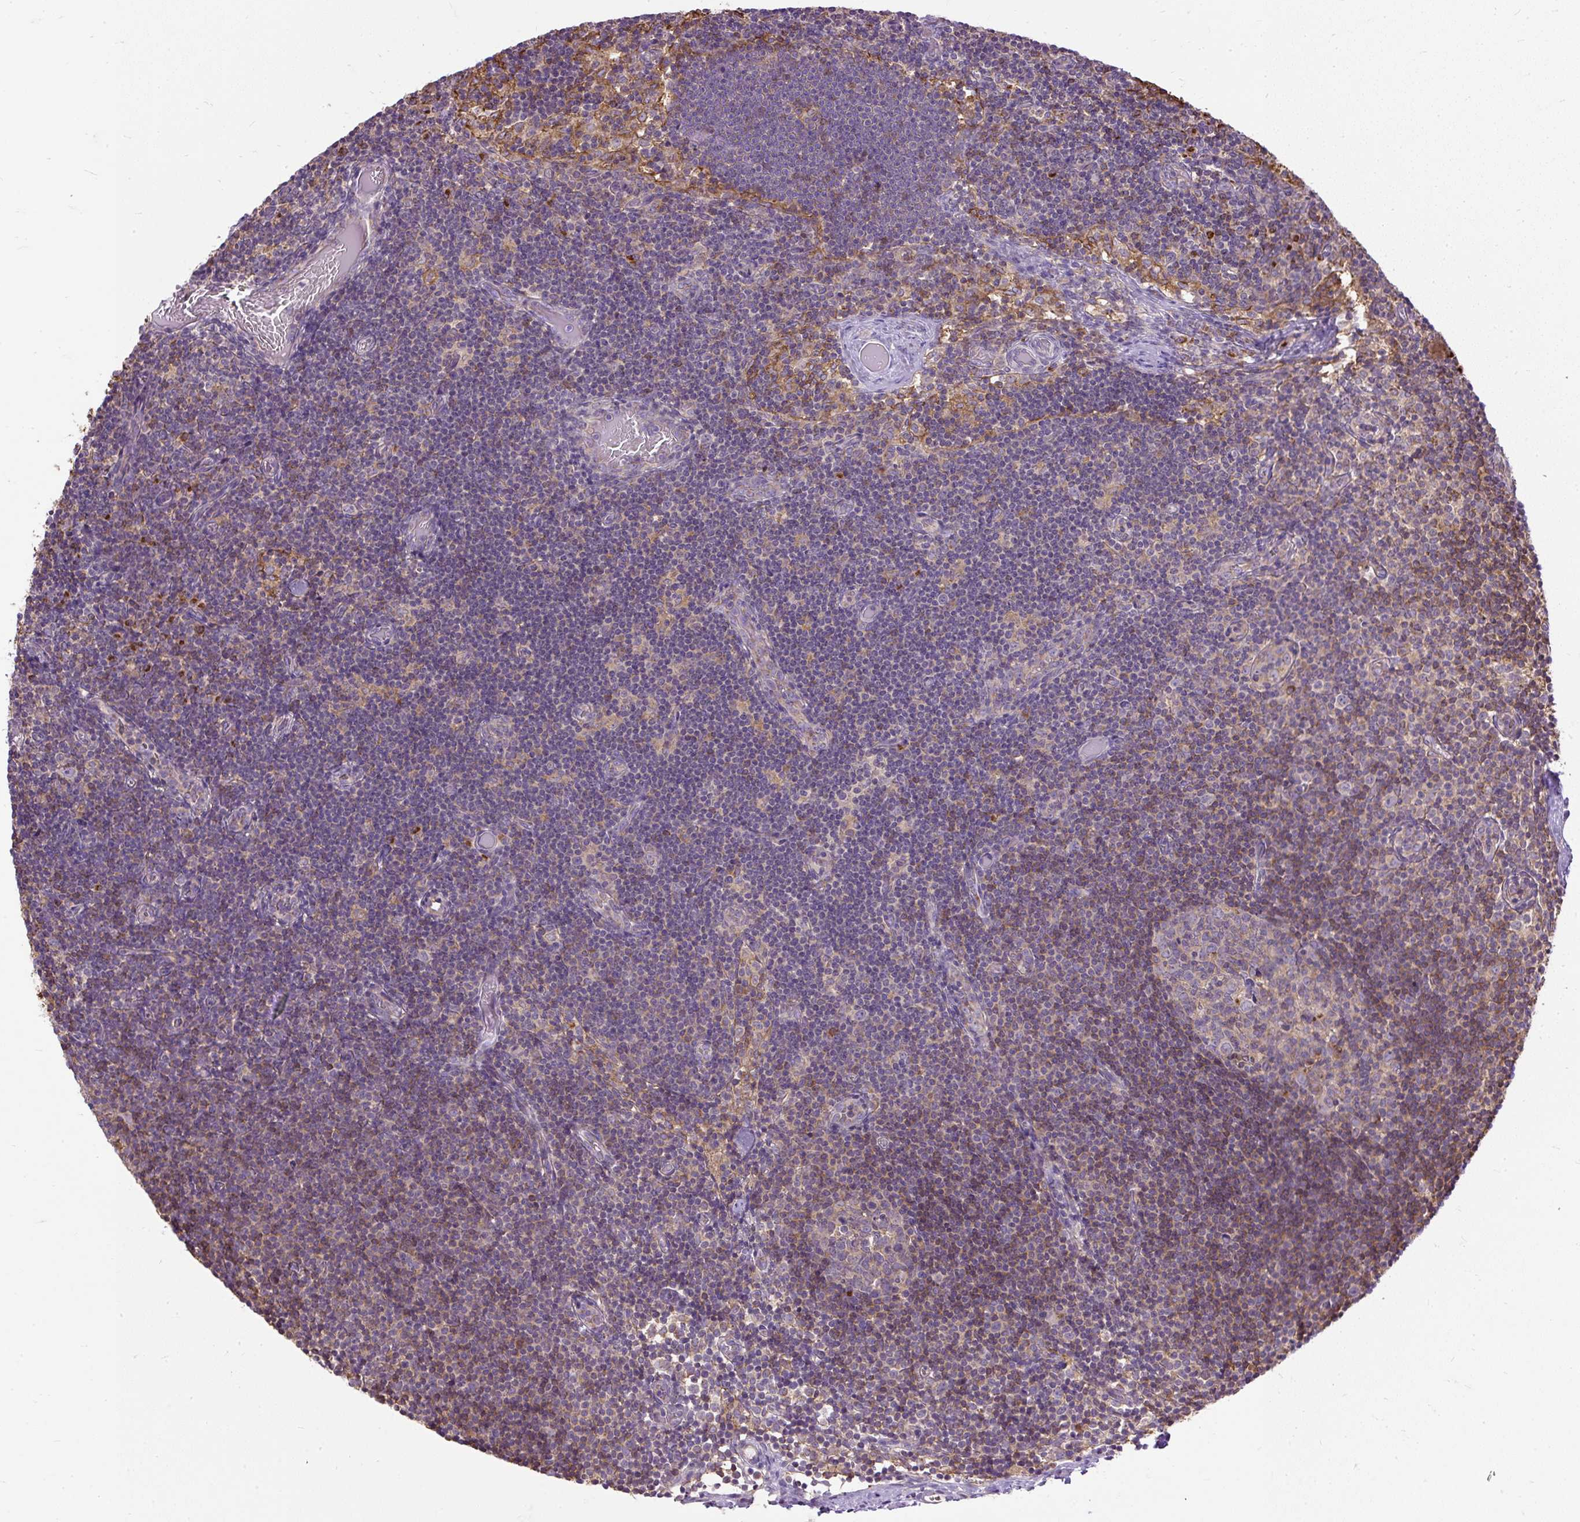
{"staining": {"intensity": "moderate", "quantity": "<25%", "location": "cytoplasmic/membranous"}, "tissue": "lymph node", "cell_type": "Germinal center cells", "image_type": "normal", "snomed": [{"axis": "morphology", "description": "Normal tissue, NOS"}, {"axis": "topography", "description": "Lymph node"}], "caption": "IHC photomicrograph of normal lymph node stained for a protein (brown), which reveals low levels of moderate cytoplasmic/membranous staining in approximately <25% of germinal center cells.", "gene": "SMC4", "patient": {"sex": "female", "age": 31}}